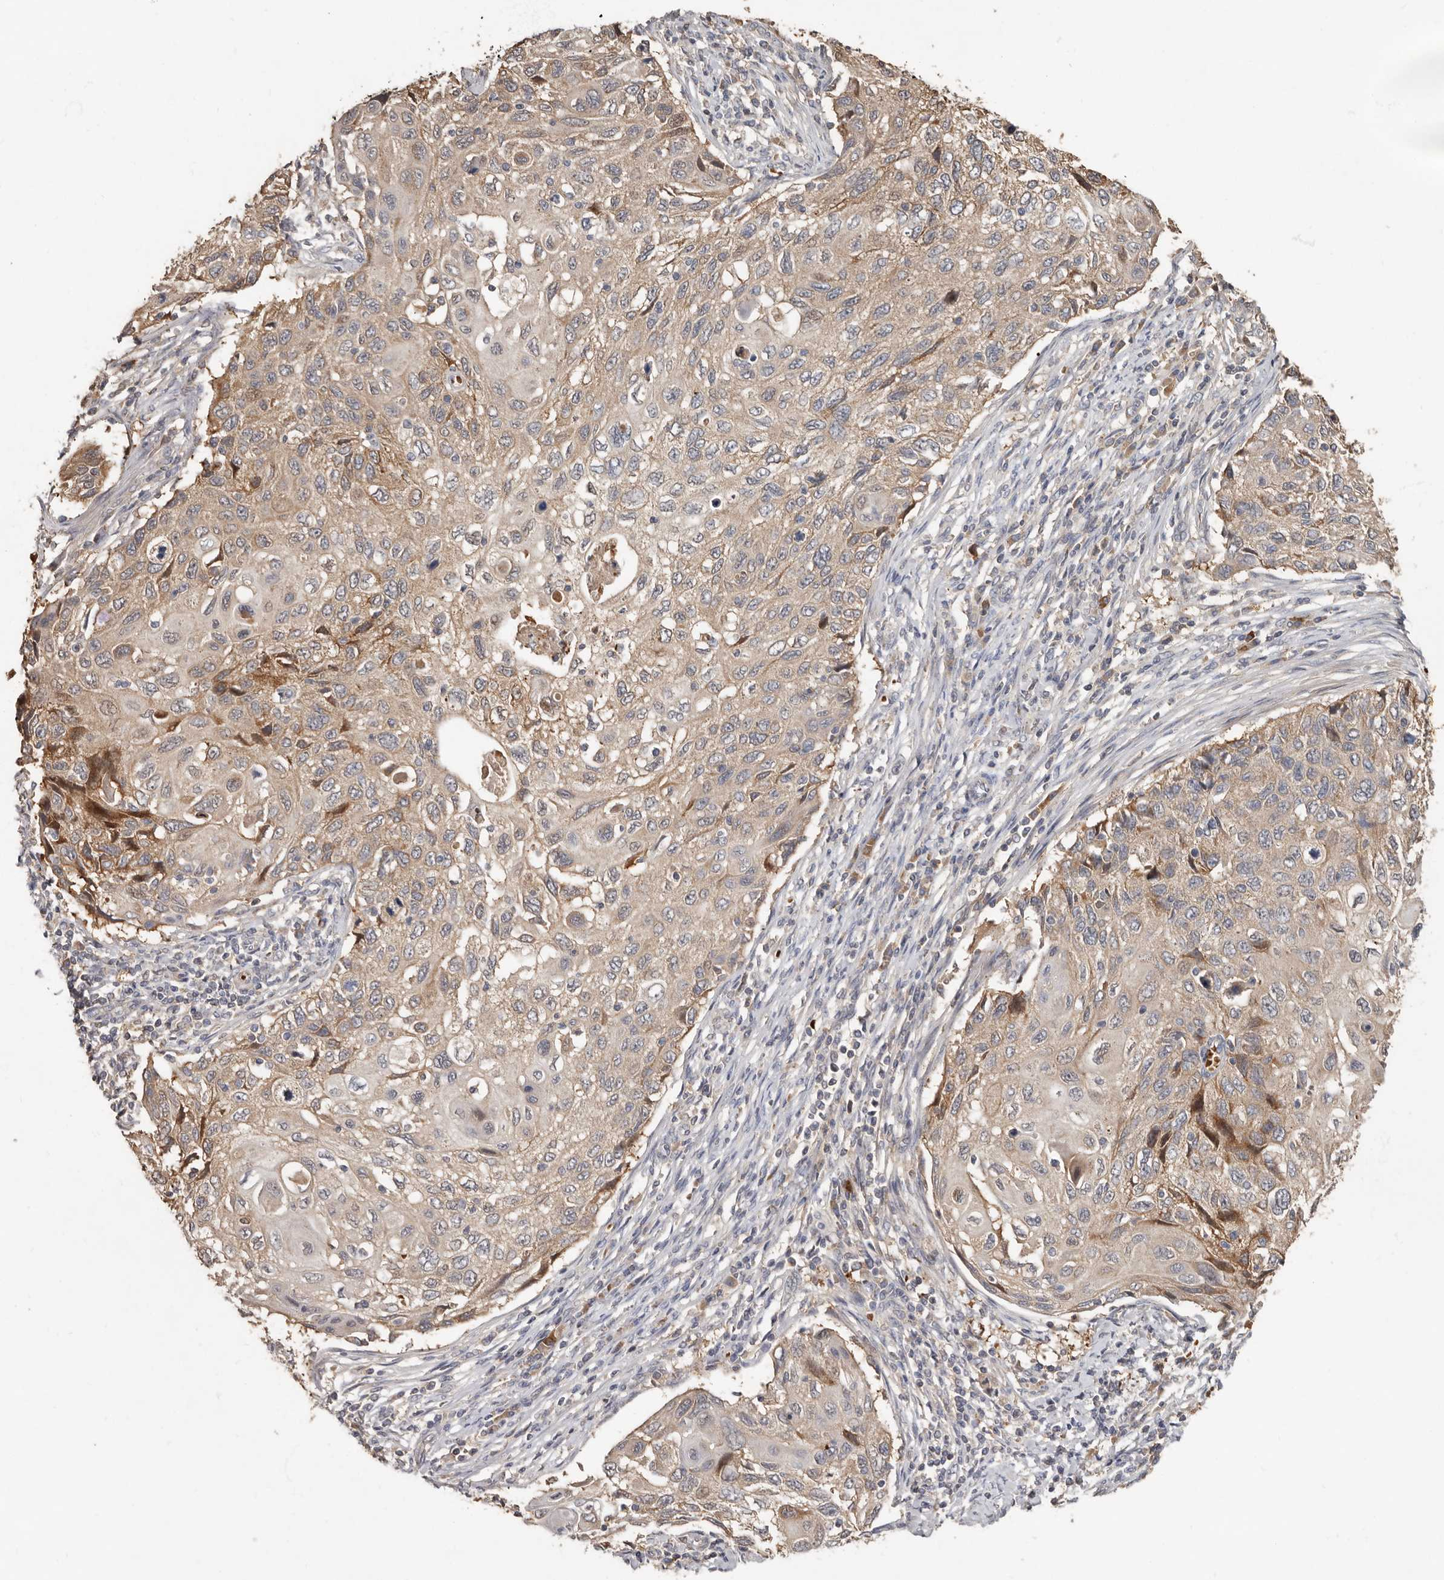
{"staining": {"intensity": "moderate", "quantity": "<25%", "location": "cytoplasmic/membranous"}, "tissue": "cervical cancer", "cell_type": "Tumor cells", "image_type": "cancer", "snomed": [{"axis": "morphology", "description": "Squamous cell carcinoma, NOS"}, {"axis": "topography", "description": "Cervix"}], "caption": "Tumor cells demonstrate low levels of moderate cytoplasmic/membranous expression in approximately <25% of cells in squamous cell carcinoma (cervical).", "gene": "KIF26B", "patient": {"sex": "female", "age": 70}}